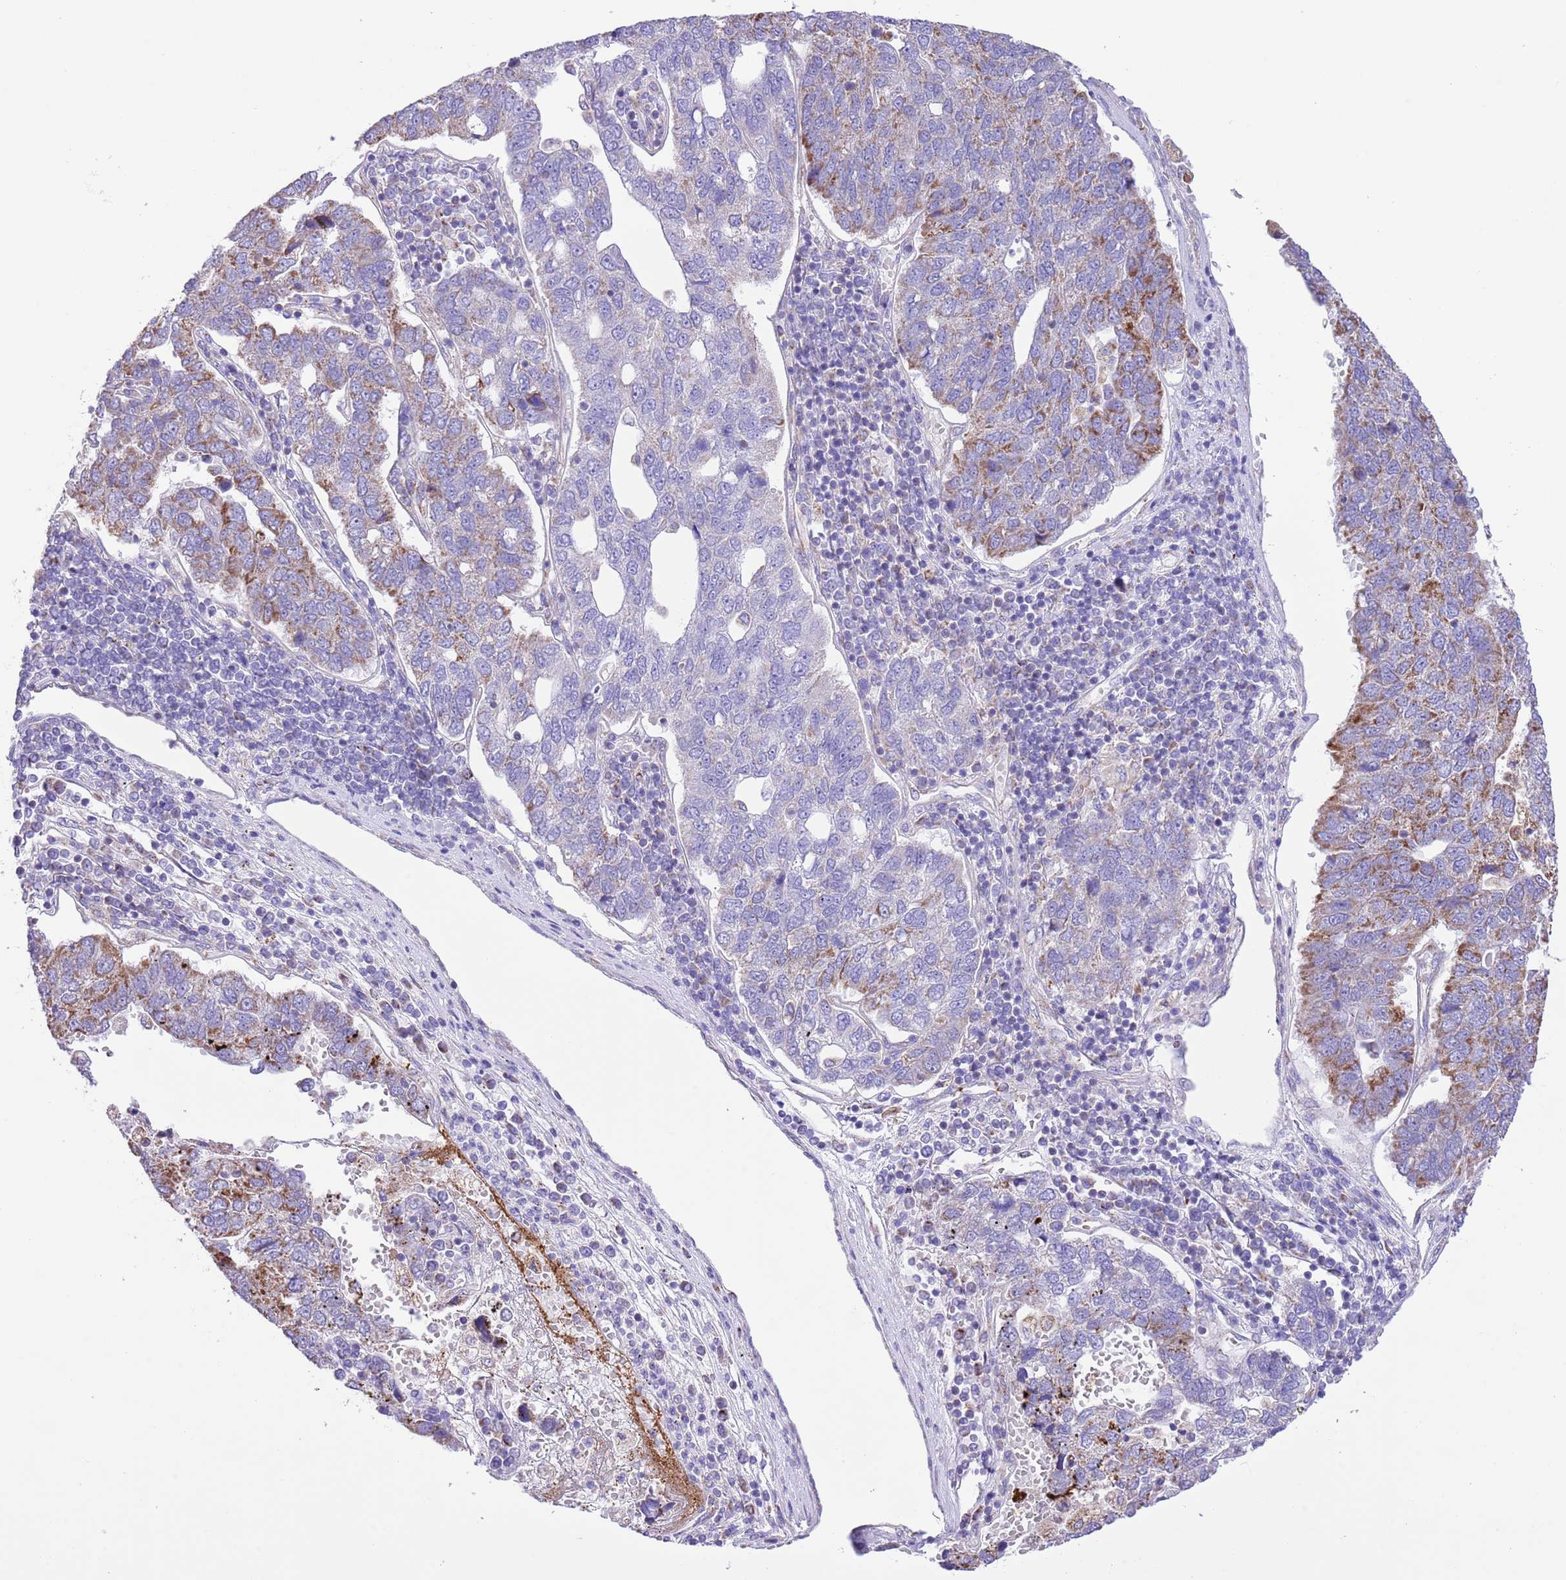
{"staining": {"intensity": "moderate", "quantity": "<25%", "location": "cytoplasmic/membranous"}, "tissue": "pancreatic cancer", "cell_type": "Tumor cells", "image_type": "cancer", "snomed": [{"axis": "morphology", "description": "Adenocarcinoma, NOS"}, {"axis": "topography", "description": "Pancreas"}], "caption": "The photomicrograph shows a brown stain indicating the presence of a protein in the cytoplasmic/membranous of tumor cells in pancreatic cancer. (DAB (3,3'-diaminobenzidine) IHC, brown staining for protein, blue staining for nuclei).", "gene": "SS18L2", "patient": {"sex": "female", "age": 61}}